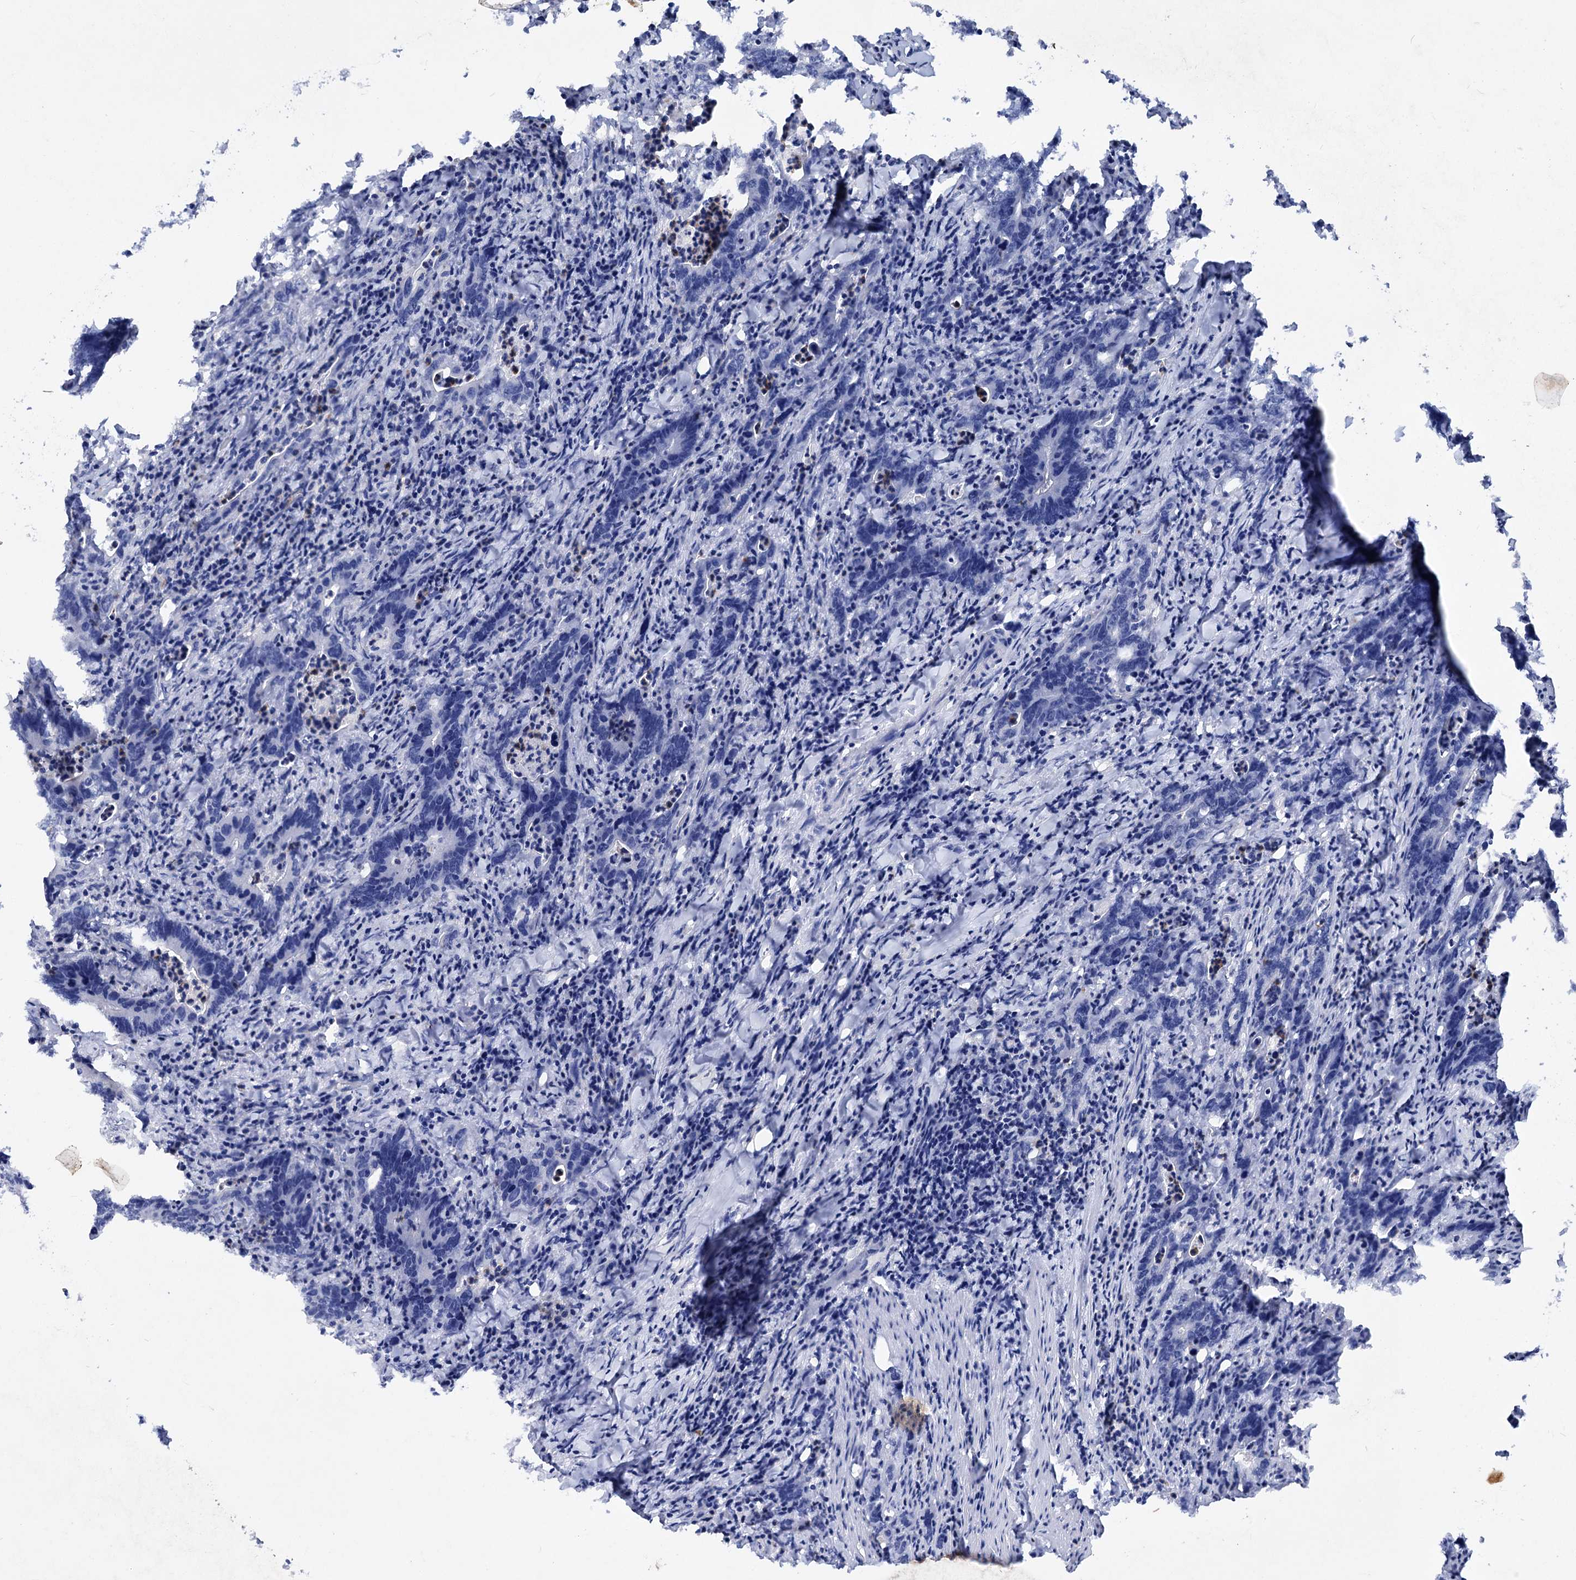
{"staining": {"intensity": "negative", "quantity": "none", "location": "none"}, "tissue": "colorectal cancer", "cell_type": "Tumor cells", "image_type": "cancer", "snomed": [{"axis": "morphology", "description": "Adenocarcinoma, NOS"}, {"axis": "topography", "description": "Colon"}], "caption": "IHC of human adenocarcinoma (colorectal) reveals no staining in tumor cells.", "gene": "ATP4A", "patient": {"sex": "female", "age": 75}}